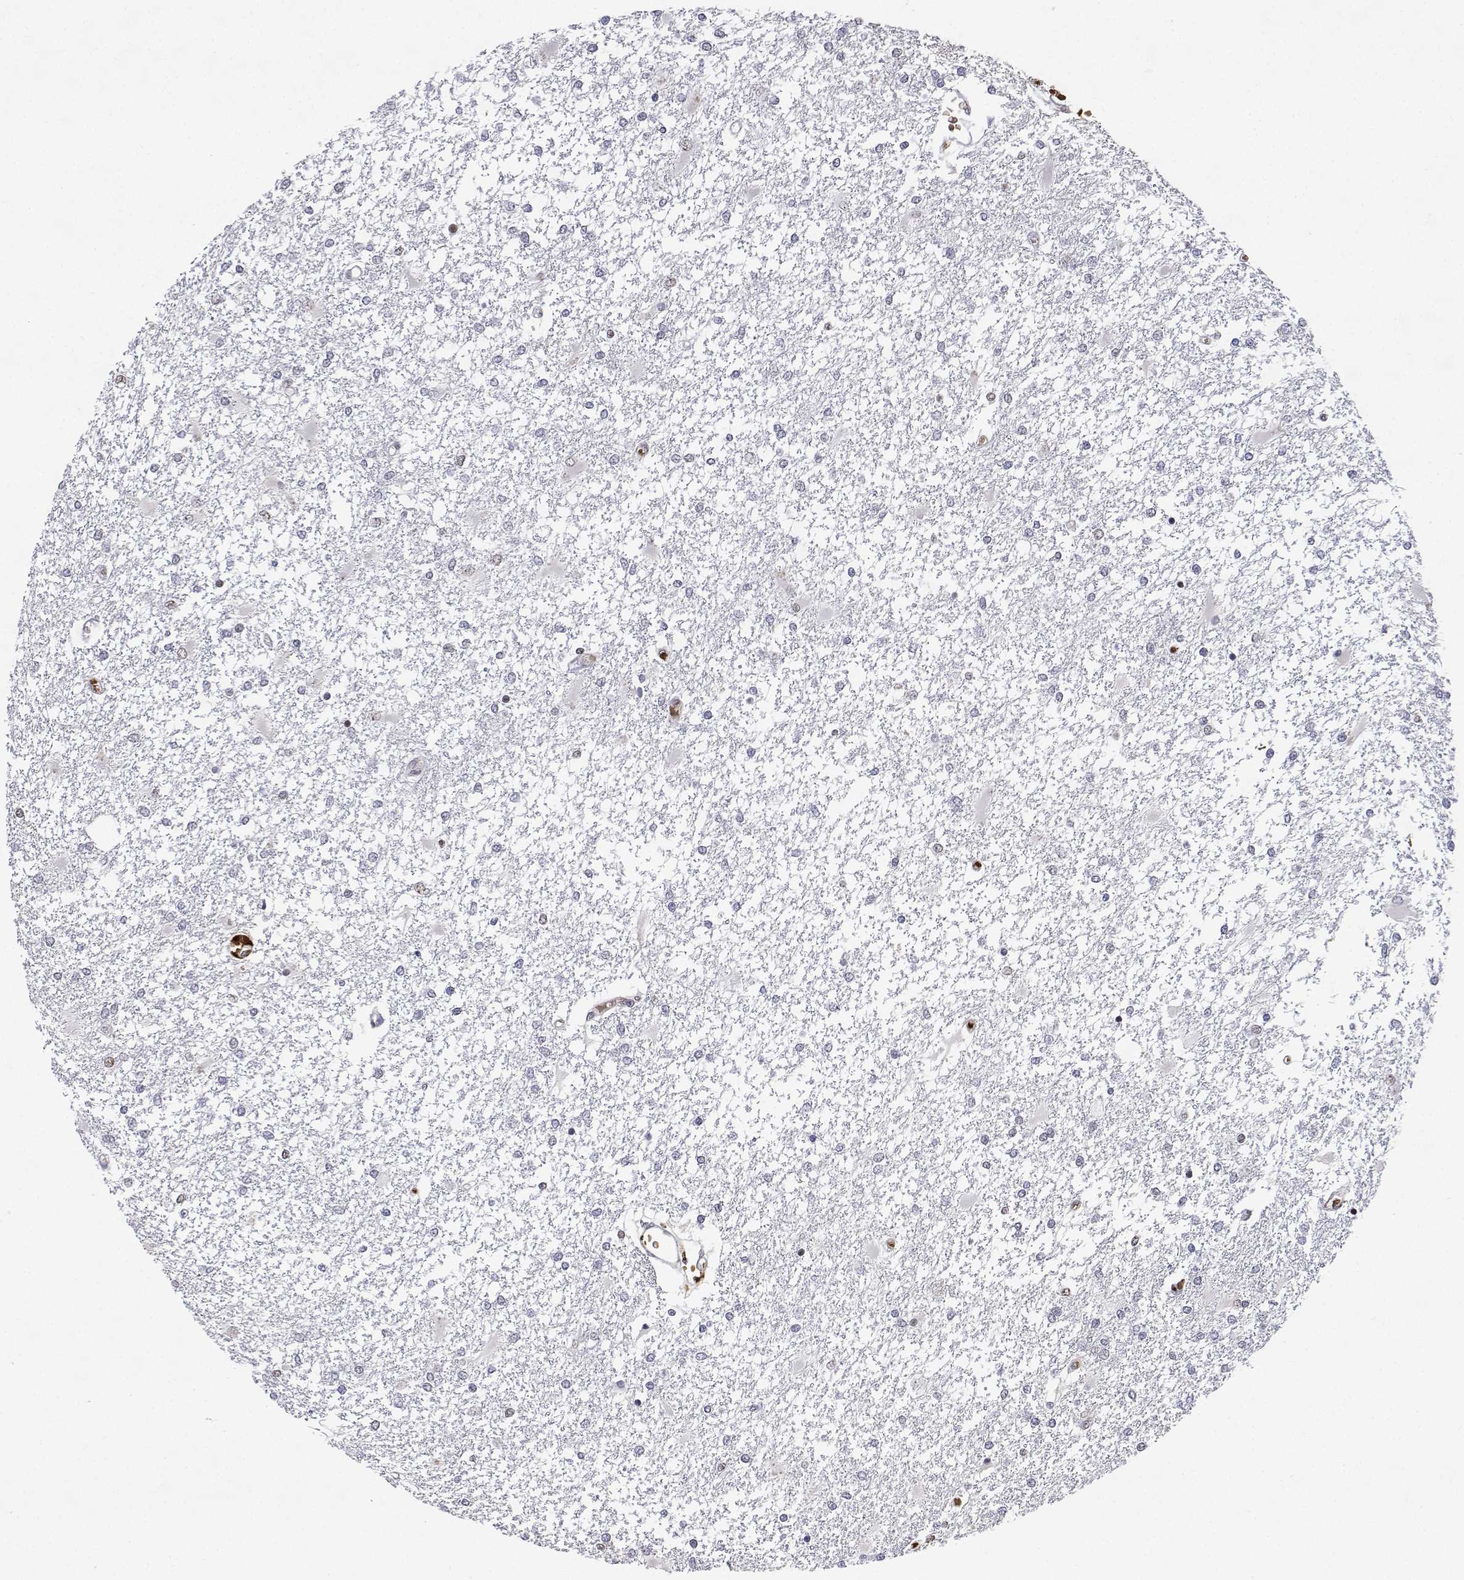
{"staining": {"intensity": "moderate", "quantity": "<25%", "location": "nuclear"}, "tissue": "glioma", "cell_type": "Tumor cells", "image_type": "cancer", "snomed": [{"axis": "morphology", "description": "Glioma, malignant, High grade"}, {"axis": "topography", "description": "Cerebral cortex"}], "caption": "Immunohistochemistry (IHC) (DAB (3,3'-diaminobenzidine)) staining of glioma exhibits moderate nuclear protein expression in about <25% of tumor cells.", "gene": "ADAR", "patient": {"sex": "male", "age": 79}}